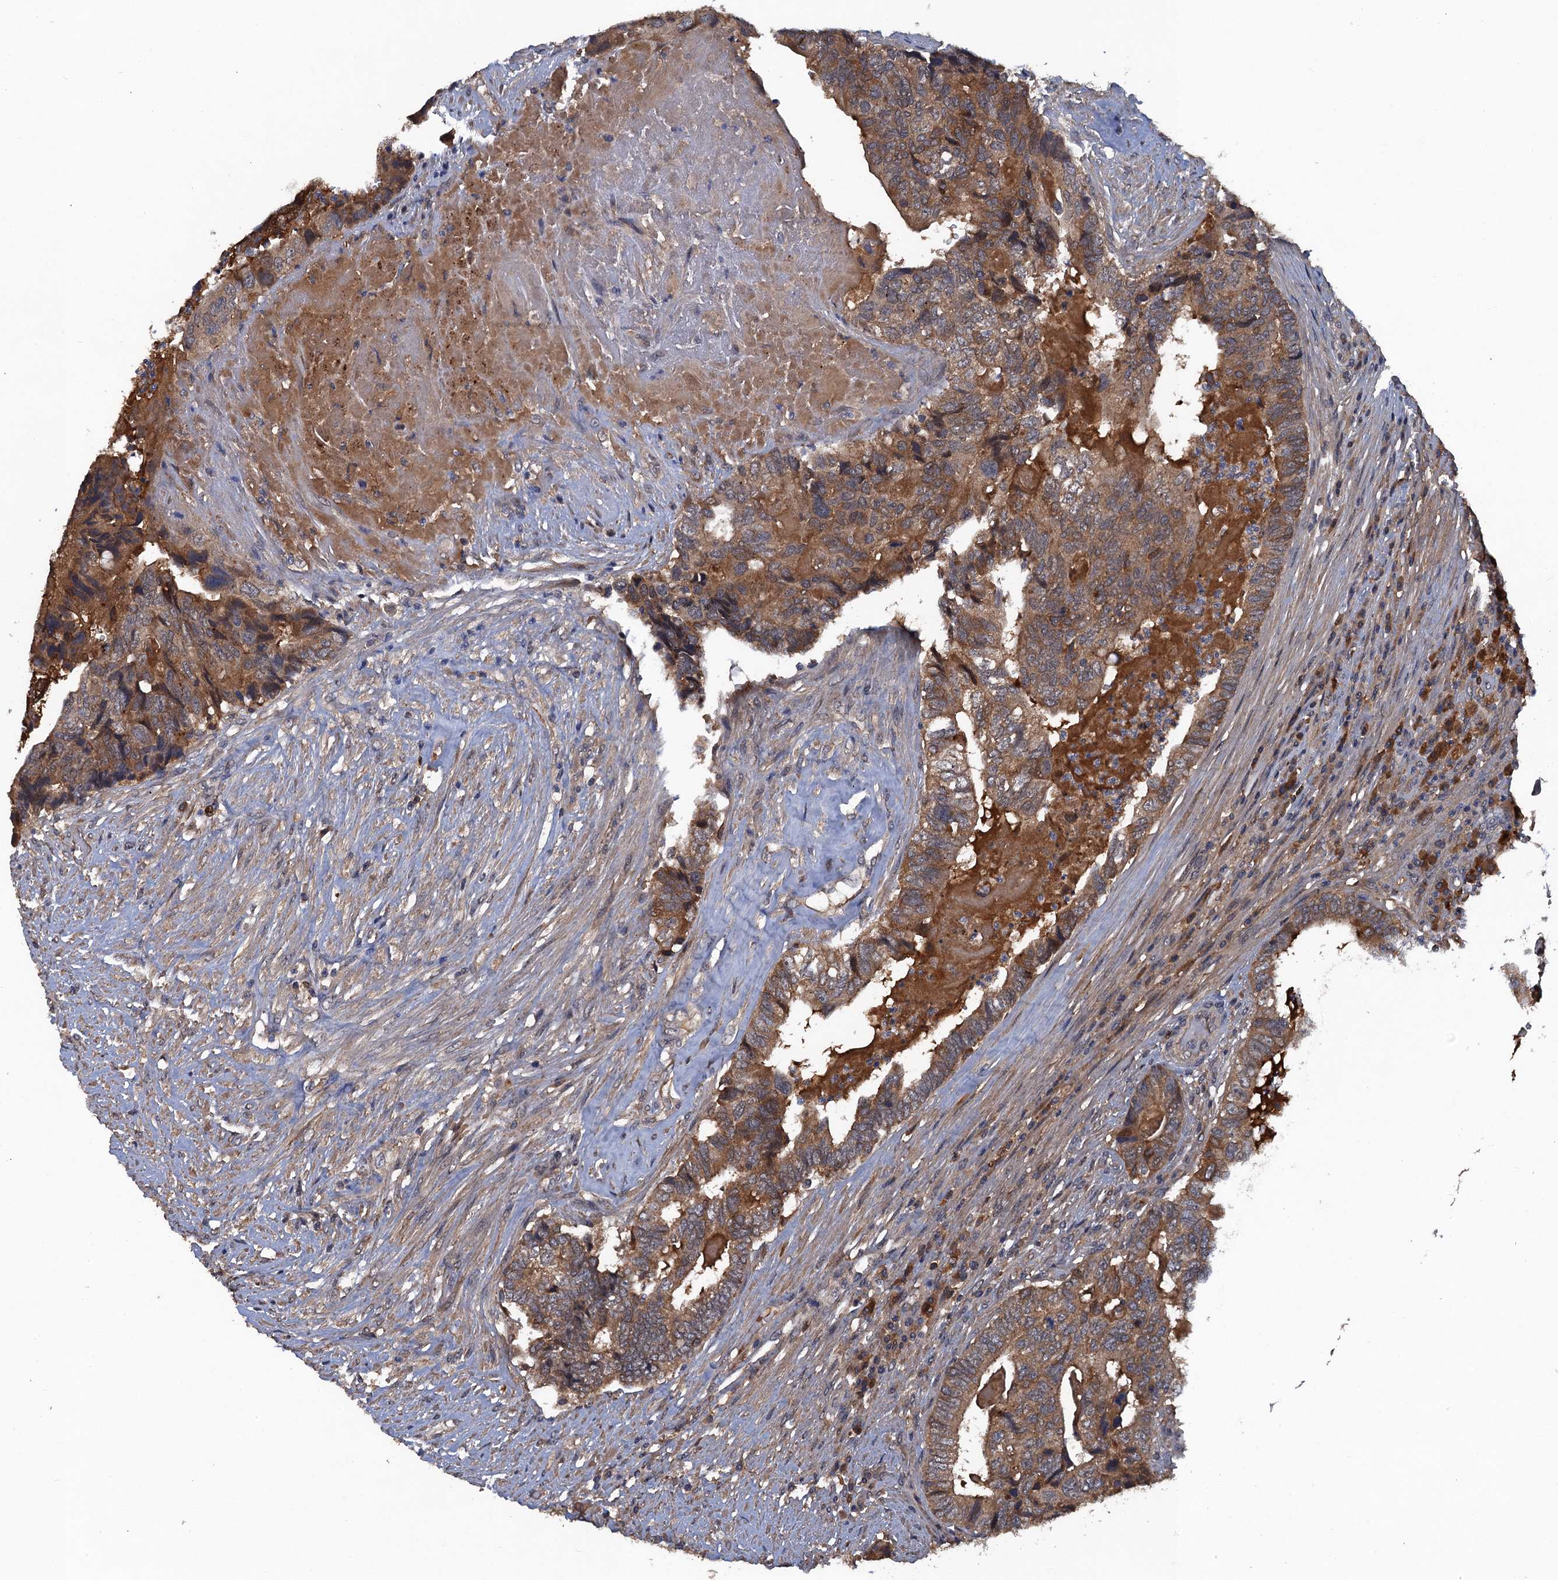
{"staining": {"intensity": "moderate", "quantity": ">75%", "location": "cytoplasmic/membranous"}, "tissue": "colorectal cancer", "cell_type": "Tumor cells", "image_type": "cancer", "snomed": [{"axis": "morphology", "description": "Adenocarcinoma, NOS"}, {"axis": "topography", "description": "Colon"}], "caption": "A photomicrograph showing moderate cytoplasmic/membranous staining in about >75% of tumor cells in adenocarcinoma (colorectal), as visualized by brown immunohistochemical staining.", "gene": "HAPLN3", "patient": {"sex": "female", "age": 67}}